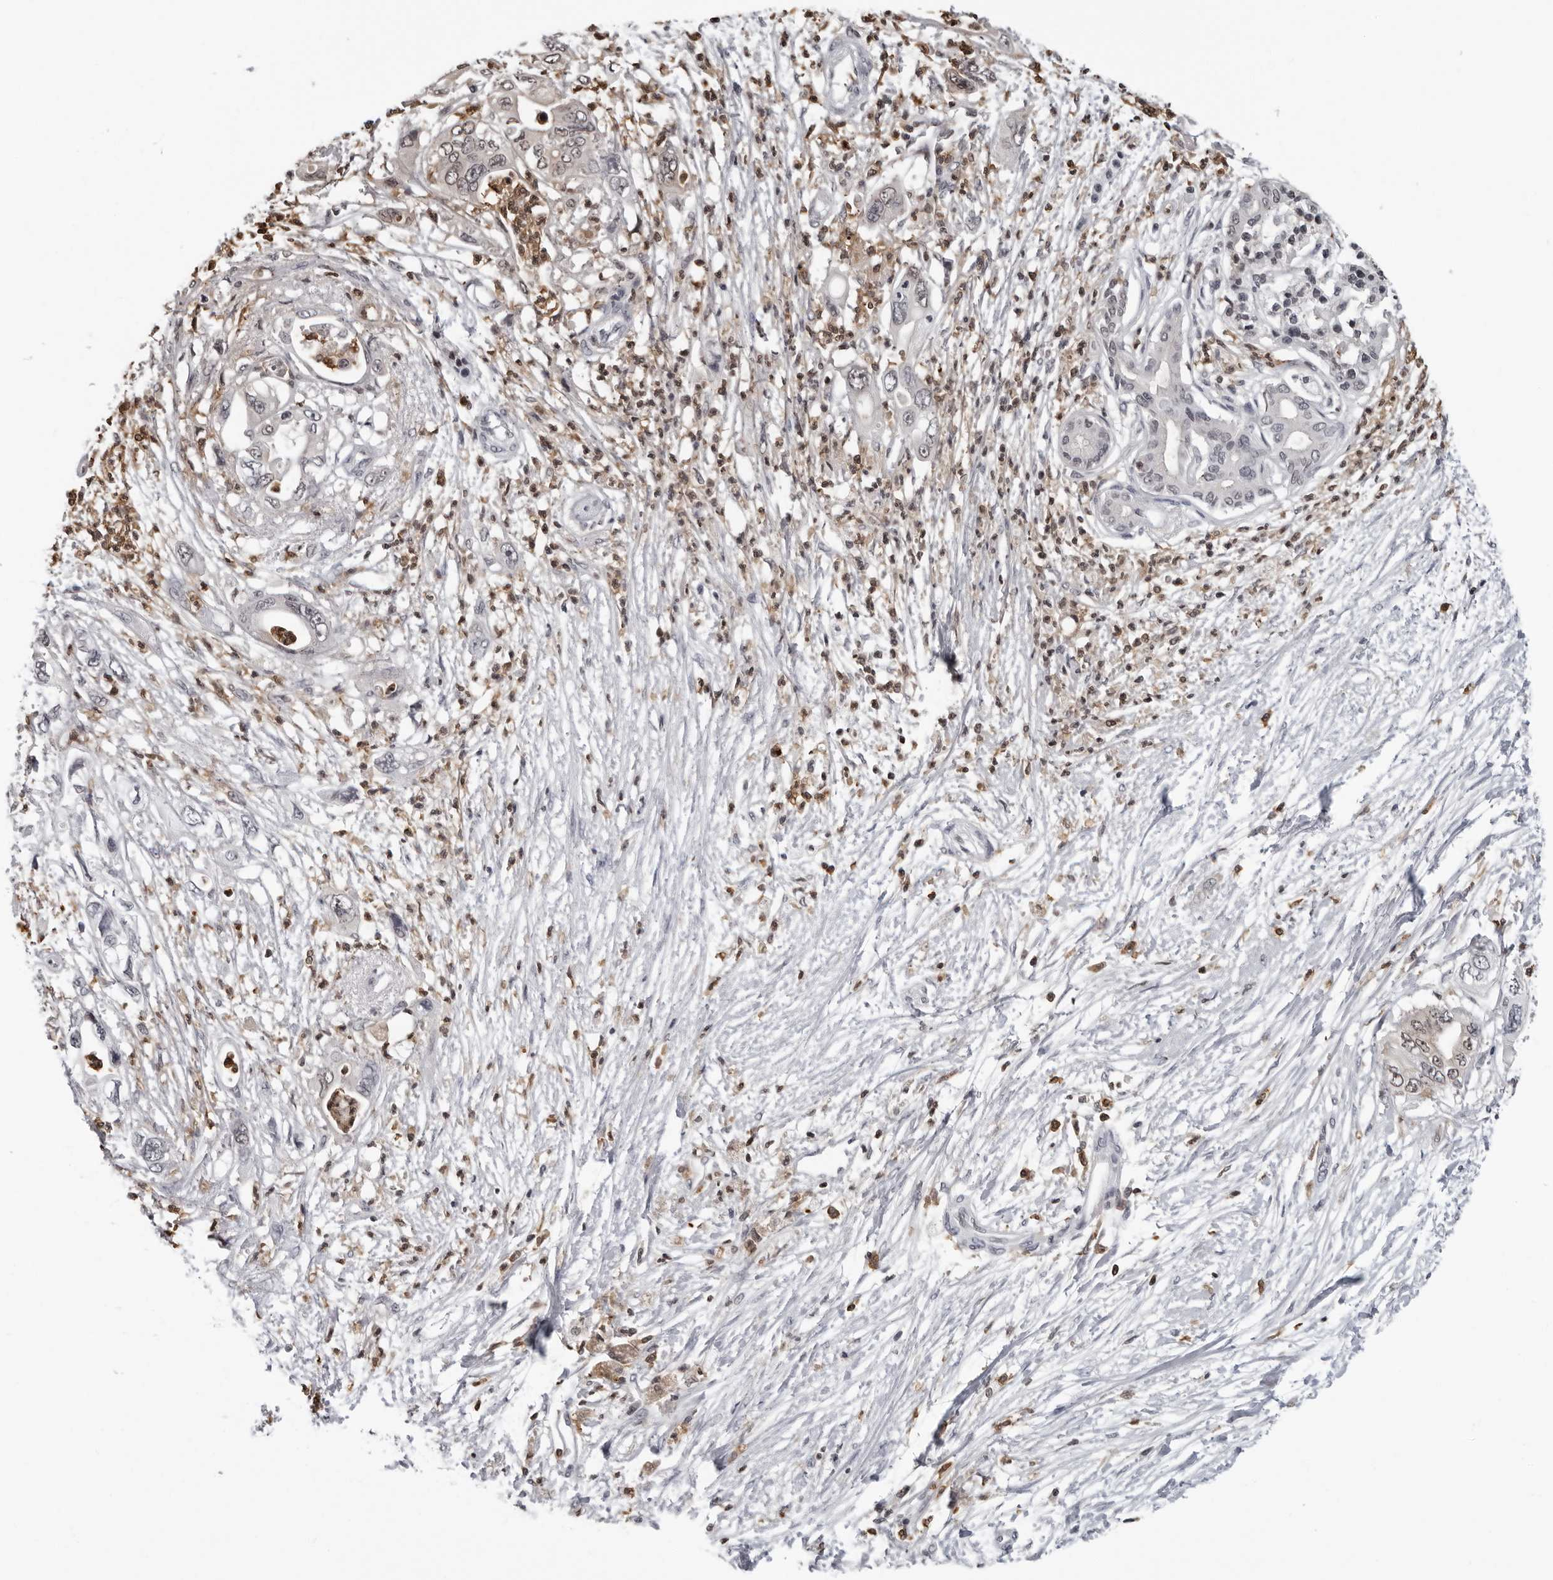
{"staining": {"intensity": "weak", "quantity": "<25%", "location": "nuclear"}, "tissue": "pancreatic cancer", "cell_type": "Tumor cells", "image_type": "cancer", "snomed": [{"axis": "morphology", "description": "Adenocarcinoma, NOS"}, {"axis": "topography", "description": "Pancreas"}], "caption": "Pancreatic cancer (adenocarcinoma) was stained to show a protein in brown. There is no significant expression in tumor cells.", "gene": "HSPH1", "patient": {"sex": "male", "age": 66}}